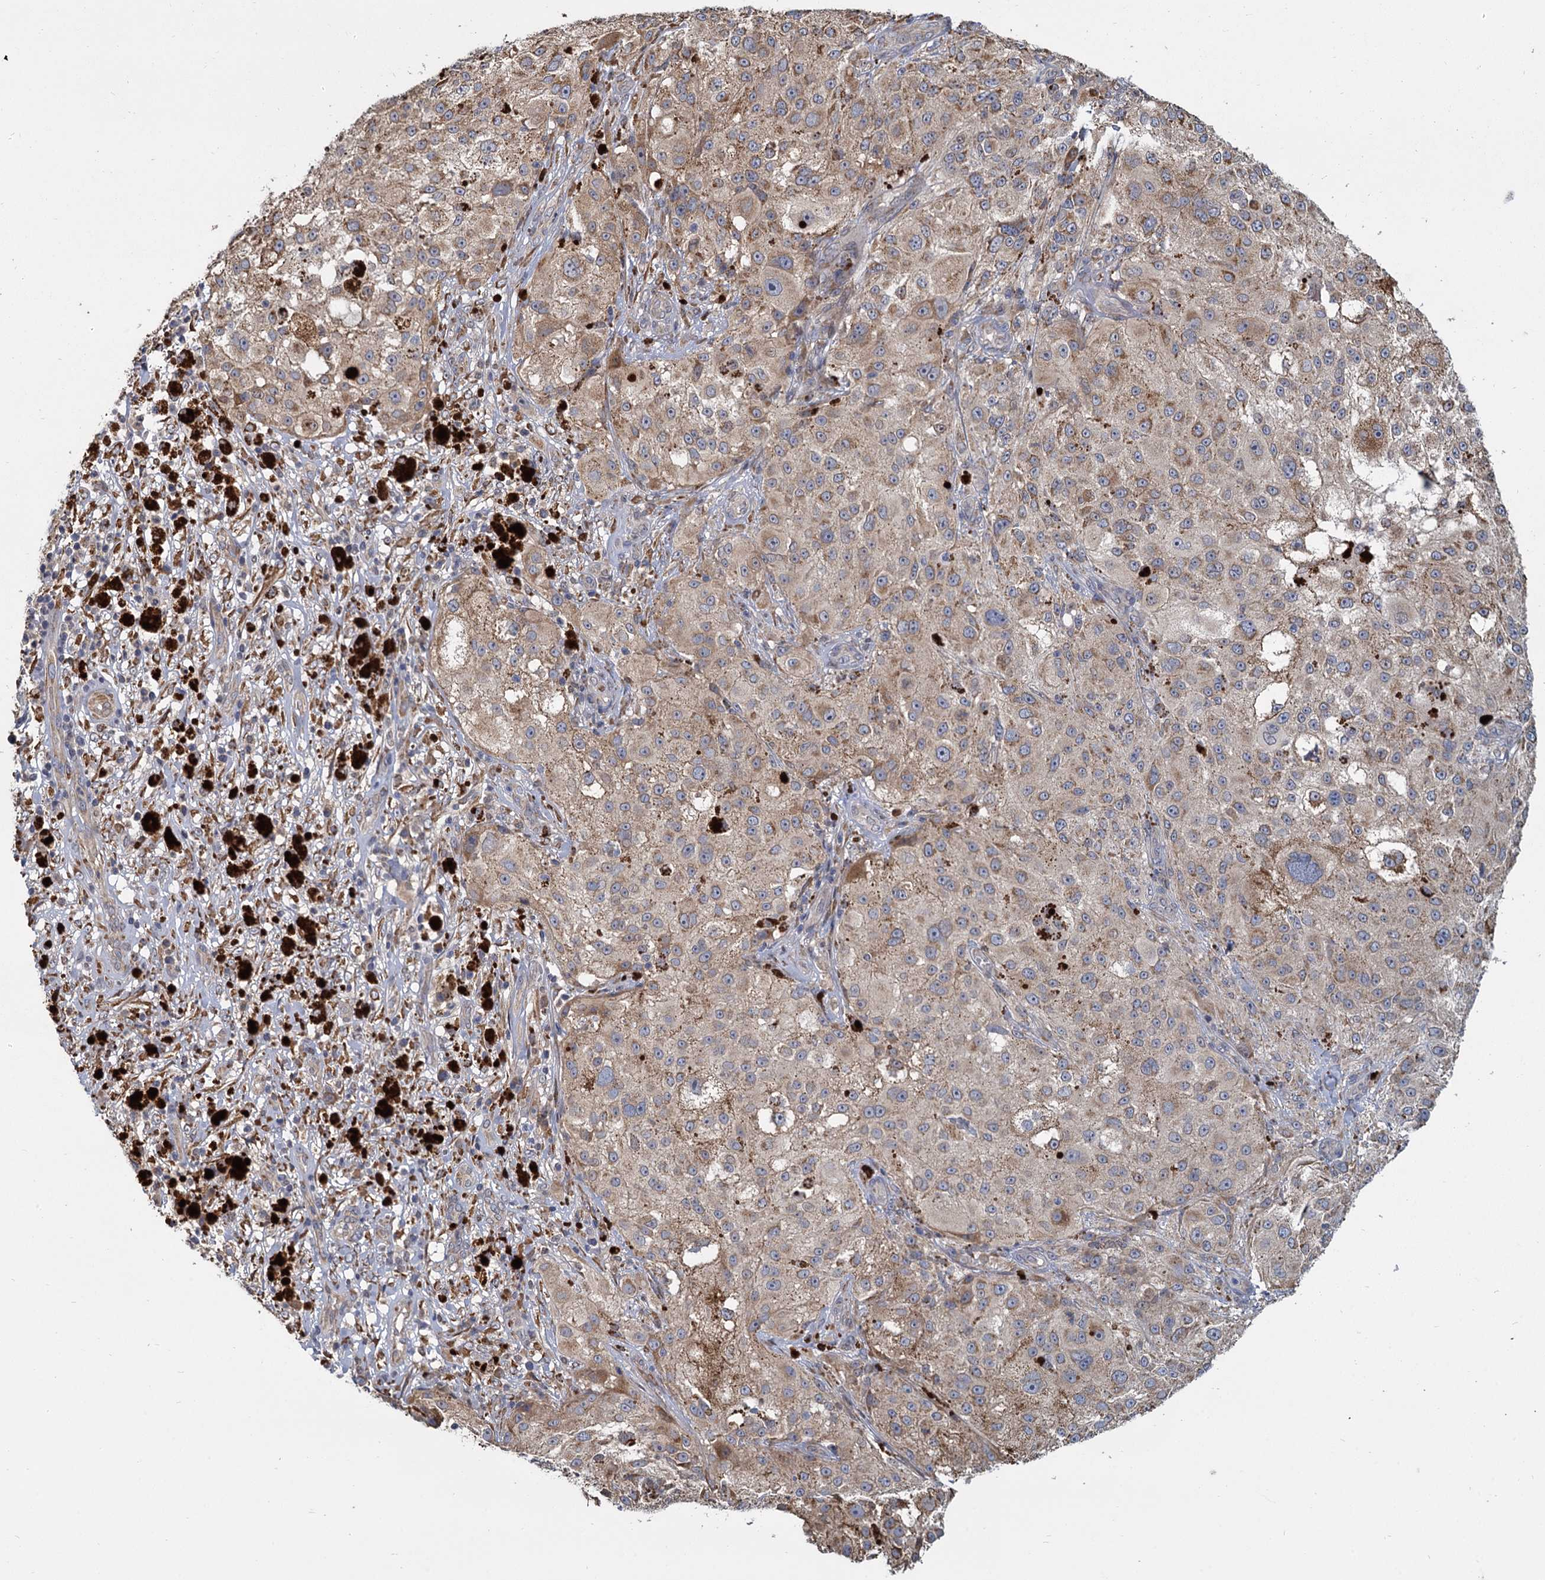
{"staining": {"intensity": "weak", "quantity": ">75%", "location": "cytoplasmic/membranous"}, "tissue": "melanoma", "cell_type": "Tumor cells", "image_type": "cancer", "snomed": [{"axis": "morphology", "description": "Necrosis, NOS"}, {"axis": "morphology", "description": "Malignant melanoma, NOS"}, {"axis": "topography", "description": "Skin"}], "caption": "Malignant melanoma stained with a brown dye displays weak cytoplasmic/membranous positive staining in about >75% of tumor cells.", "gene": "LRRC51", "patient": {"sex": "female", "age": 87}}